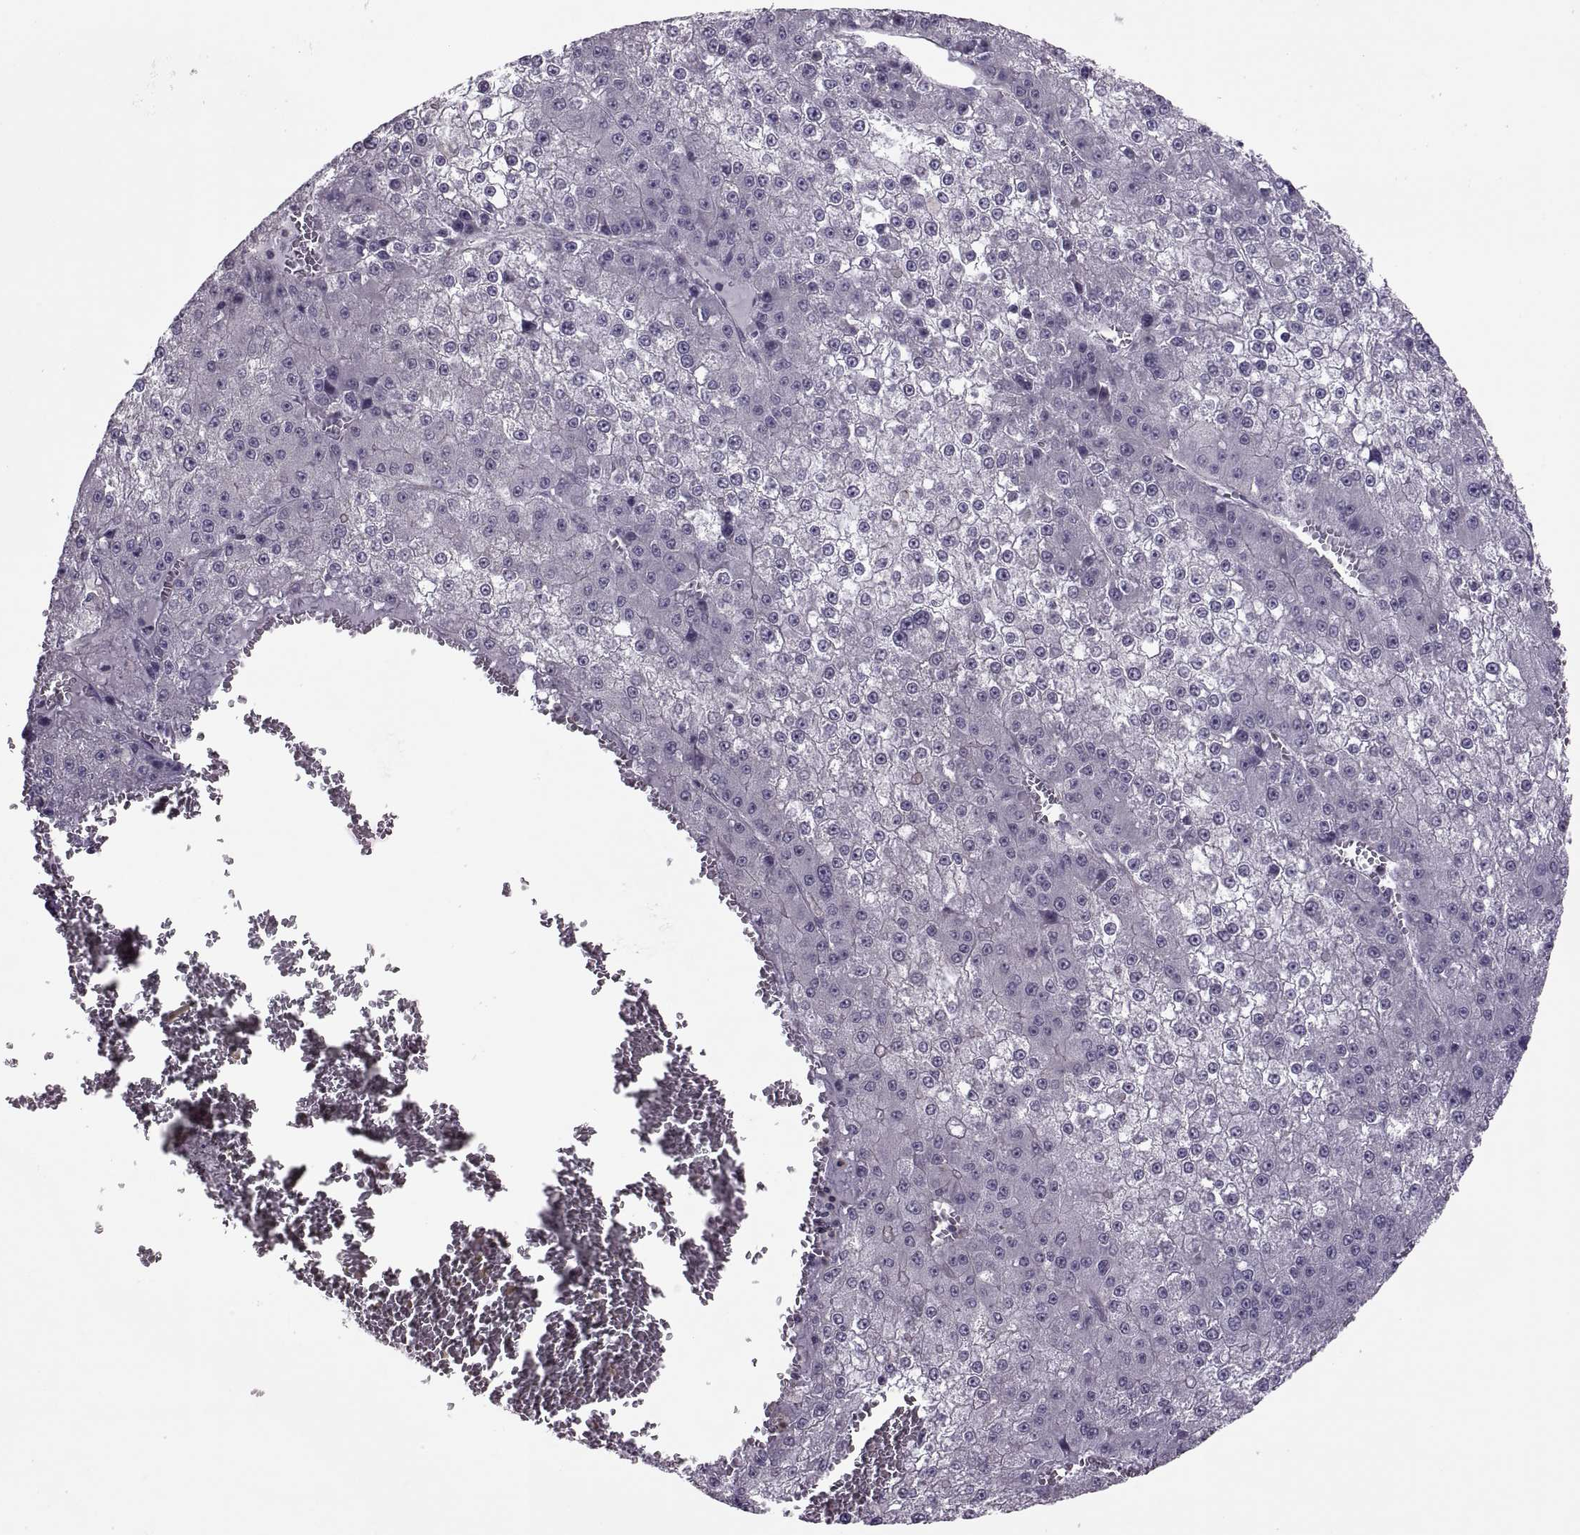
{"staining": {"intensity": "negative", "quantity": "none", "location": "none"}, "tissue": "liver cancer", "cell_type": "Tumor cells", "image_type": "cancer", "snomed": [{"axis": "morphology", "description": "Carcinoma, Hepatocellular, NOS"}, {"axis": "topography", "description": "Liver"}], "caption": "Histopathology image shows no protein staining in tumor cells of liver cancer (hepatocellular carcinoma) tissue.", "gene": "ODF3", "patient": {"sex": "female", "age": 73}}